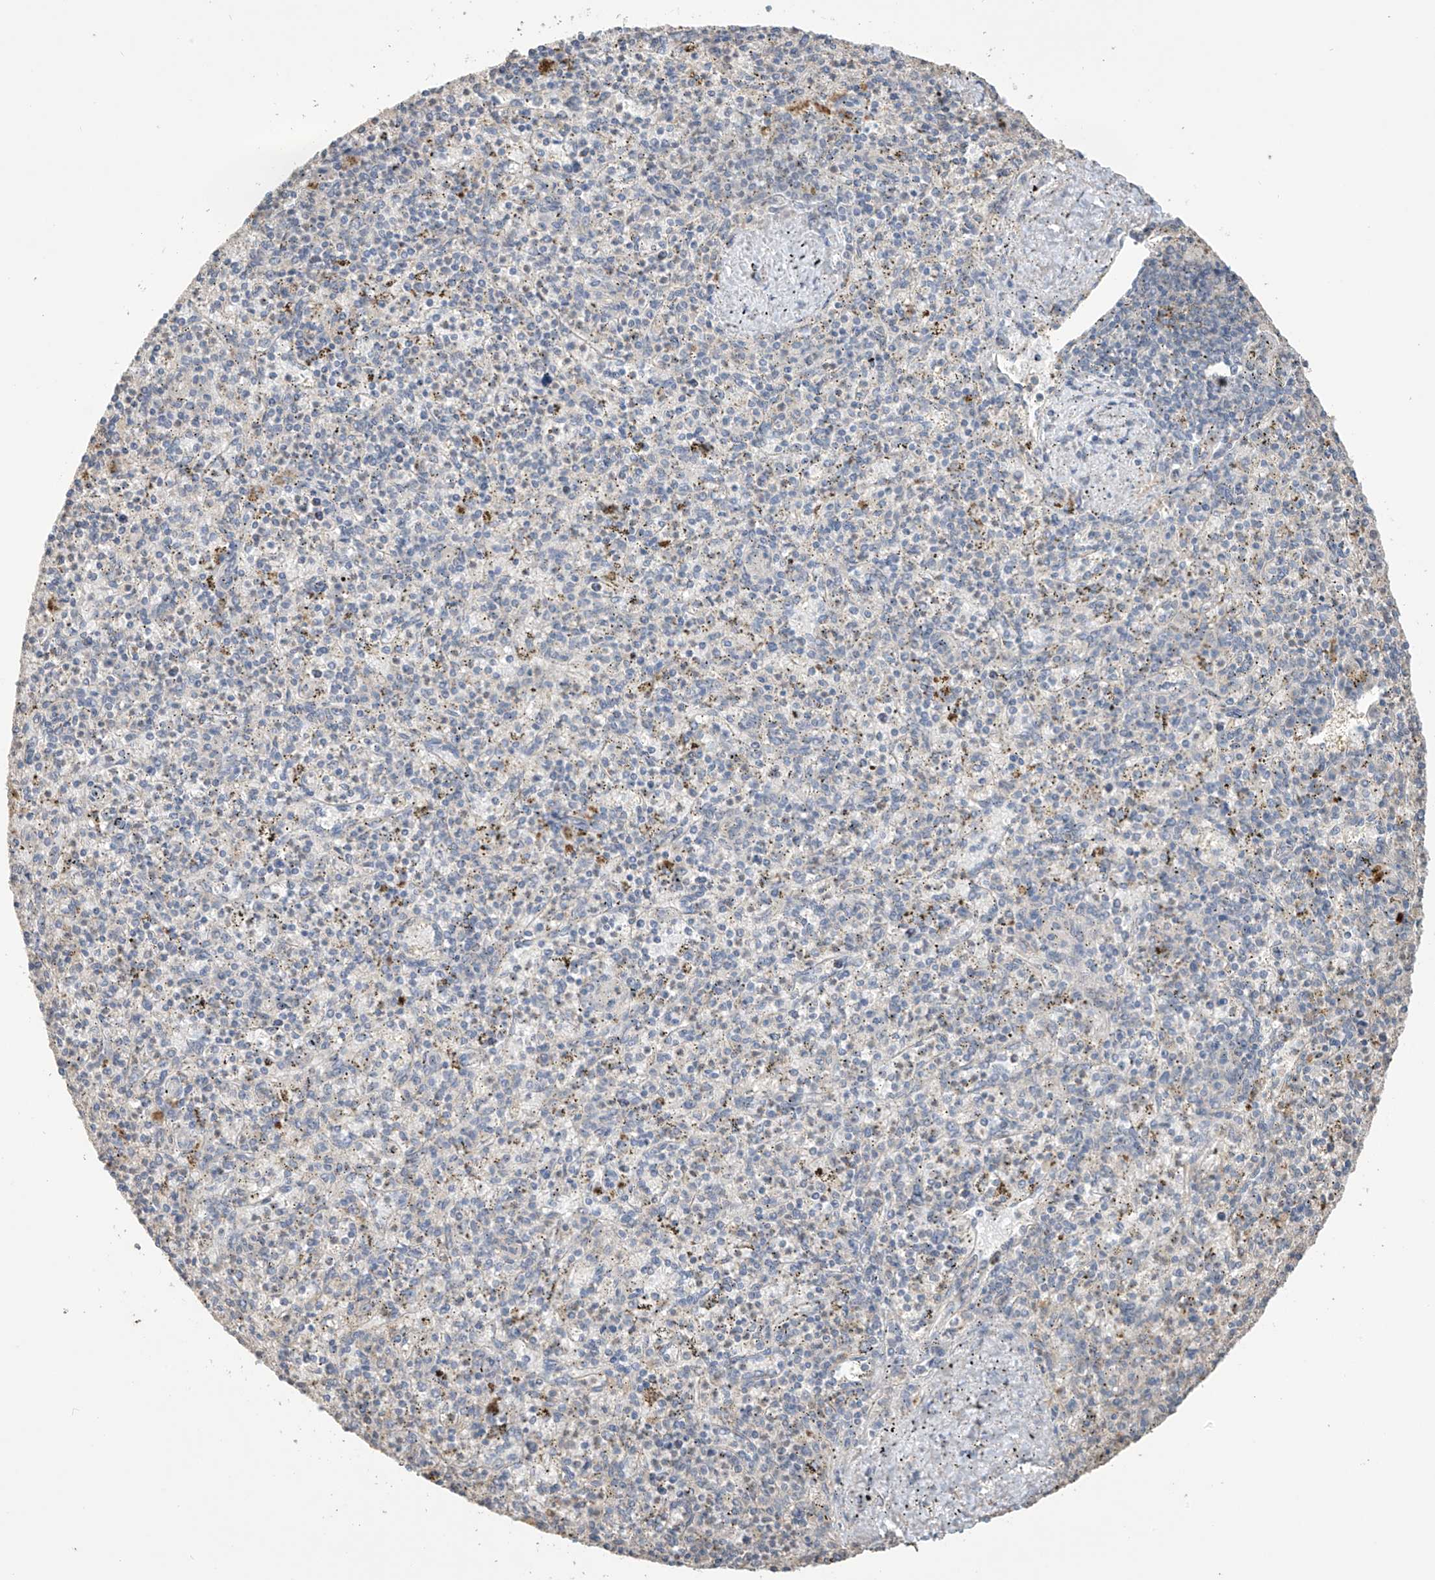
{"staining": {"intensity": "negative", "quantity": "none", "location": "none"}, "tissue": "spleen", "cell_type": "Cells in red pulp", "image_type": "normal", "snomed": [{"axis": "morphology", "description": "Normal tissue, NOS"}, {"axis": "topography", "description": "Spleen"}], "caption": "Histopathology image shows no significant protein staining in cells in red pulp of unremarkable spleen.", "gene": "SLFN14", "patient": {"sex": "male", "age": 72}}